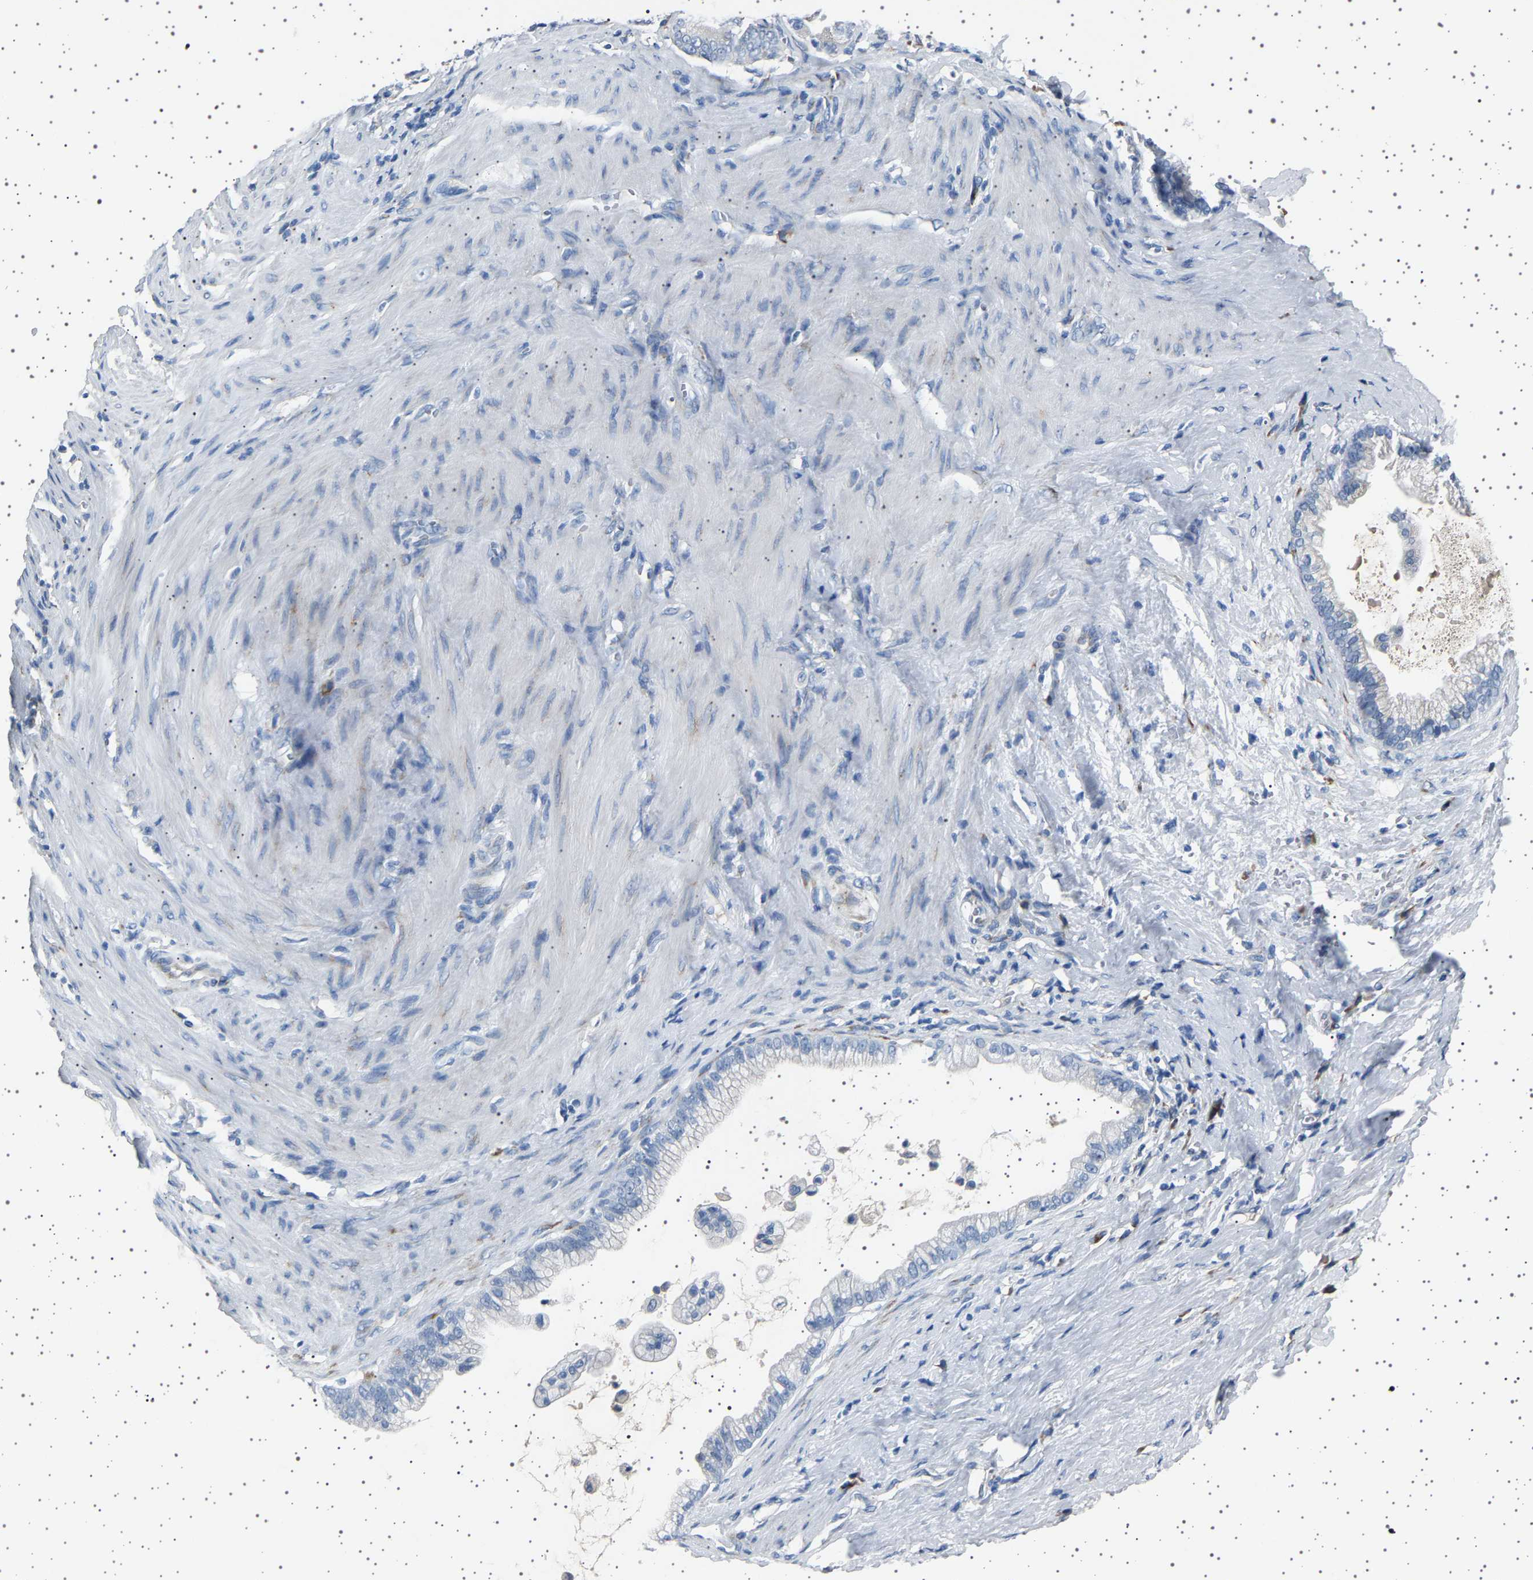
{"staining": {"intensity": "negative", "quantity": "none", "location": "none"}, "tissue": "pancreatic cancer", "cell_type": "Tumor cells", "image_type": "cancer", "snomed": [{"axis": "morphology", "description": "Adenocarcinoma, NOS"}, {"axis": "topography", "description": "Pancreas"}], "caption": "Immunohistochemistry (IHC) image of neoplastic tissue: human adenocarcinoma (pancreatic) stained with DAB shows no significant protein positivity in tumor cells.", "gene": "FTCD", "patient": {"sex": "male", "age": 69}}